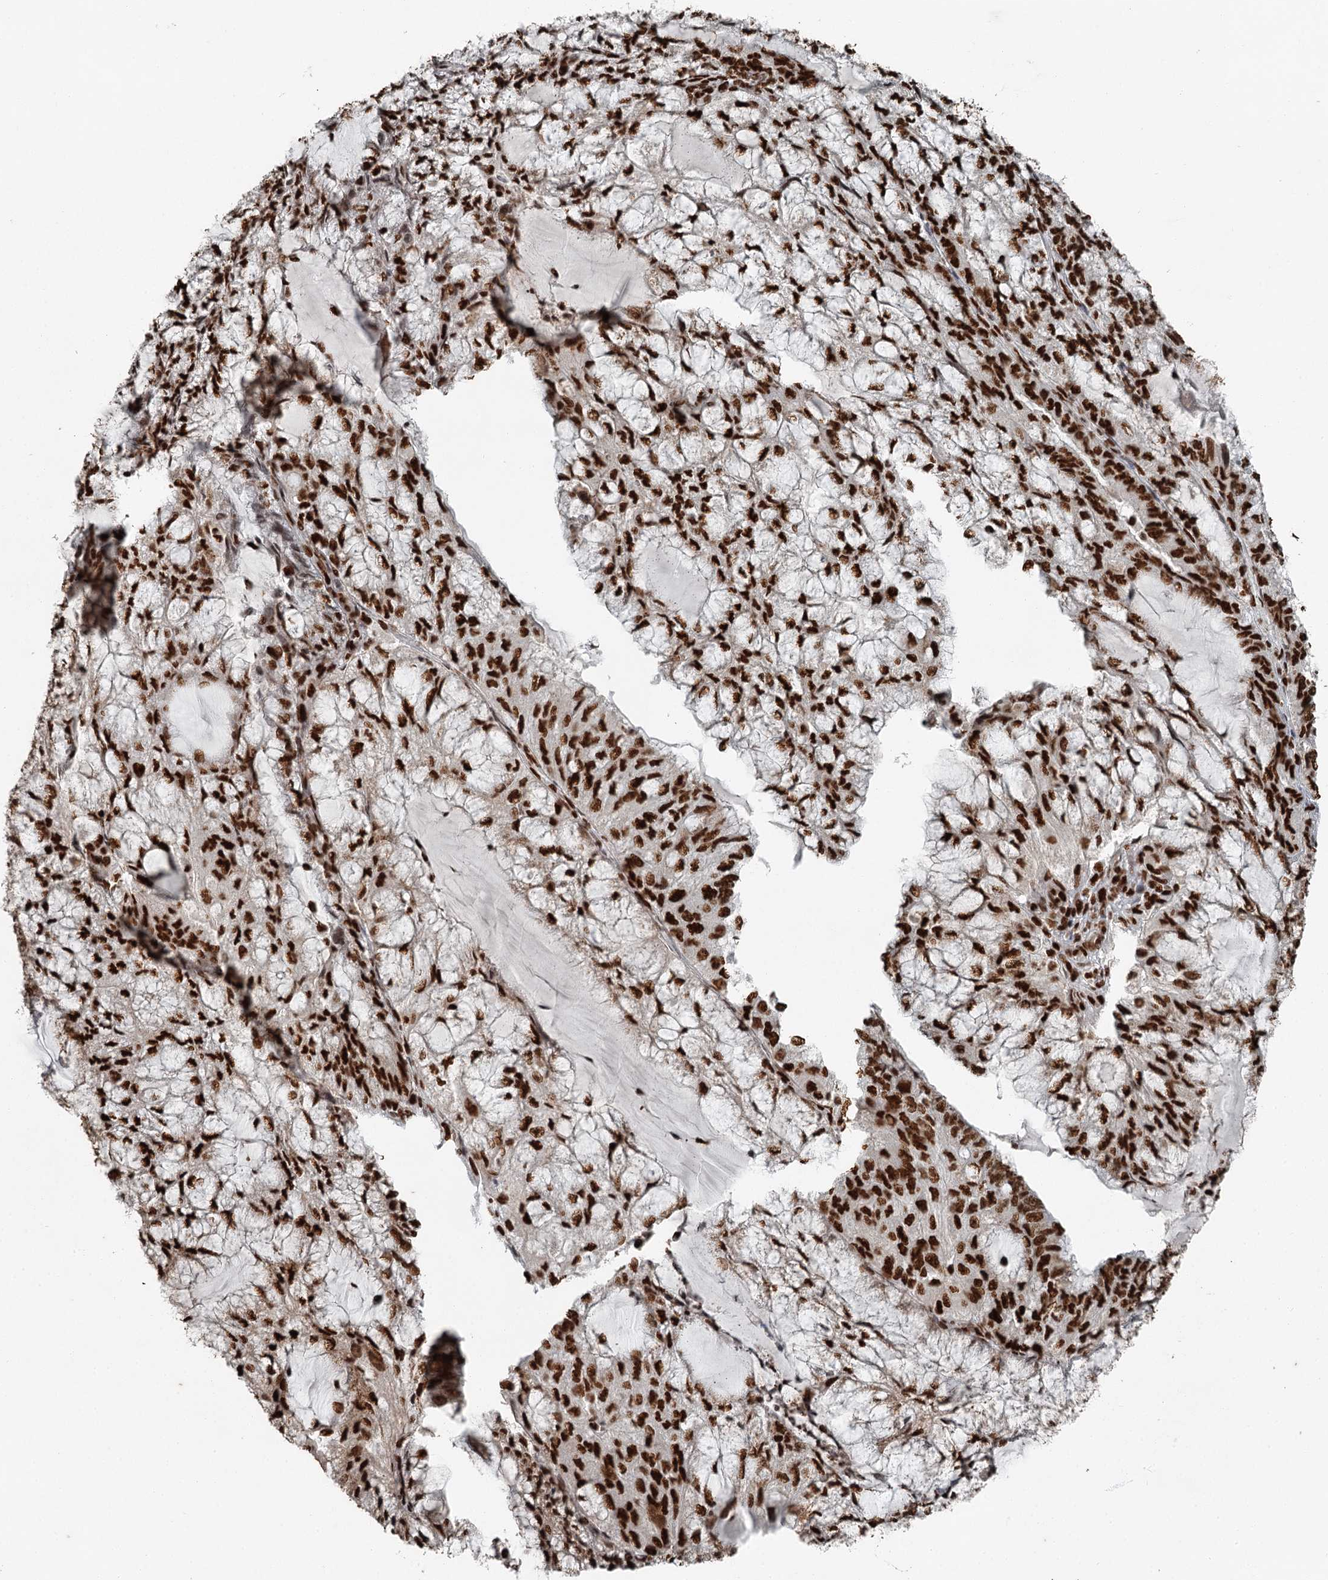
{"staining": {"intensity": "strong", "quantity": ">75%", "location": "nuclear"}, "tissue": "endometrial cancer", "cell_type": "Tumor cells", "image_type": "cancer", "snomed": [{"axis": "morphology", "description": "Adenocarcinoma, NOS"}, {"axis": "topography", "description": "Endometrium"}], "caption": "Immunohistochemistry staining of adenocarcinoma (endometrial), which reveals high levels of strong nuclear staining in about >75% of tumor cells indicating strong nuclear protein expression. The staining was performed using DAB (3,3'-diaminobenzidine) (brown) for protein detection and nuclei were counterstained in hematoxylin (blue).", "gene": "RBBP7", "patient": {"sex": "female", "age": 81}}